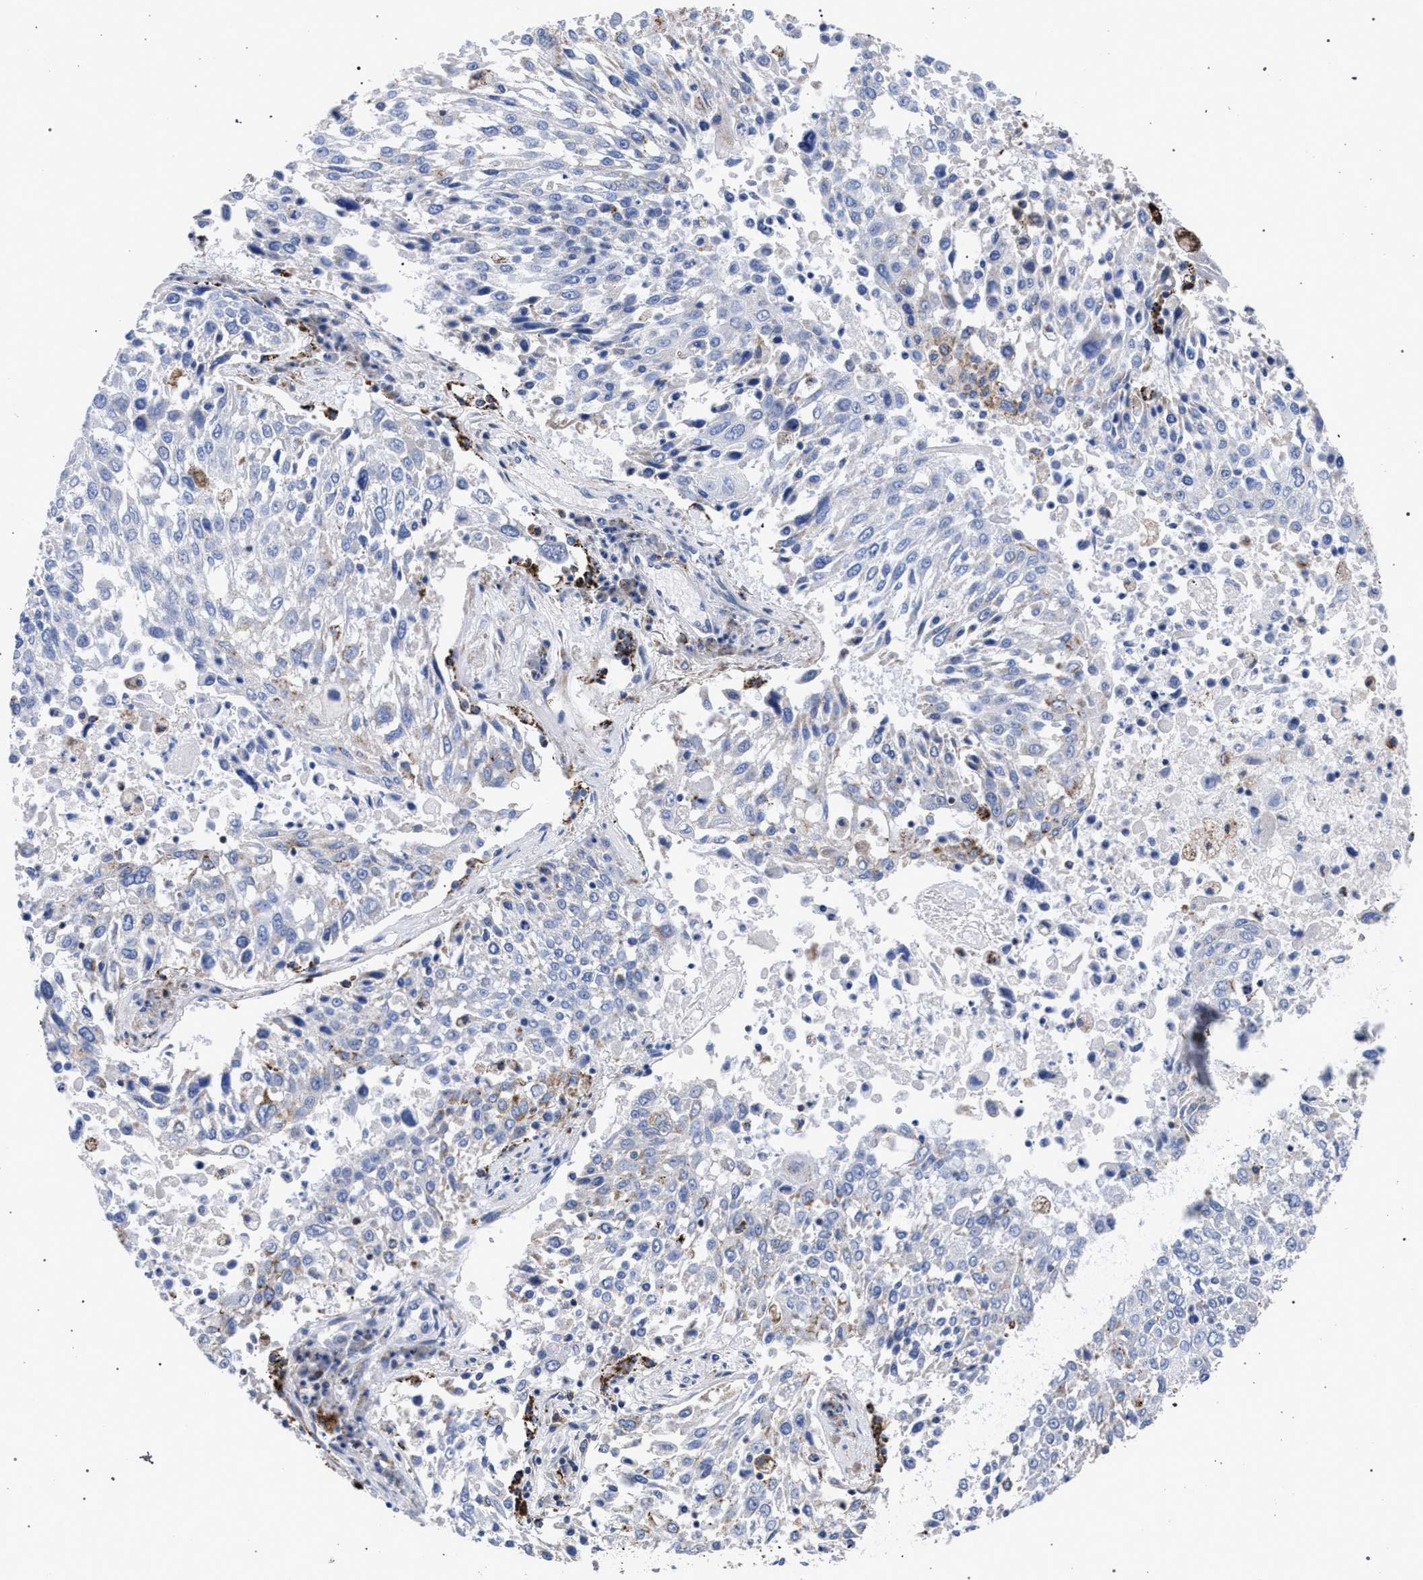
{"staining": {"intensity": "negative", "quantity": "none", "location": "none"}, "tissue": "lung cancer", "cell_type": "Tumor cells", "image_type": "cancer", "snomed": [{"axis": "morphology", "description": "Squamous cell carcinoma, NOS"}, {"axis": "topography", "description": "Lung"}], "caption": "There is no significant positivity in tumor cells of lung squamous cell carcinoma.", "gene": "ACADS", "patient": {"sex": "male", "age": 65}}